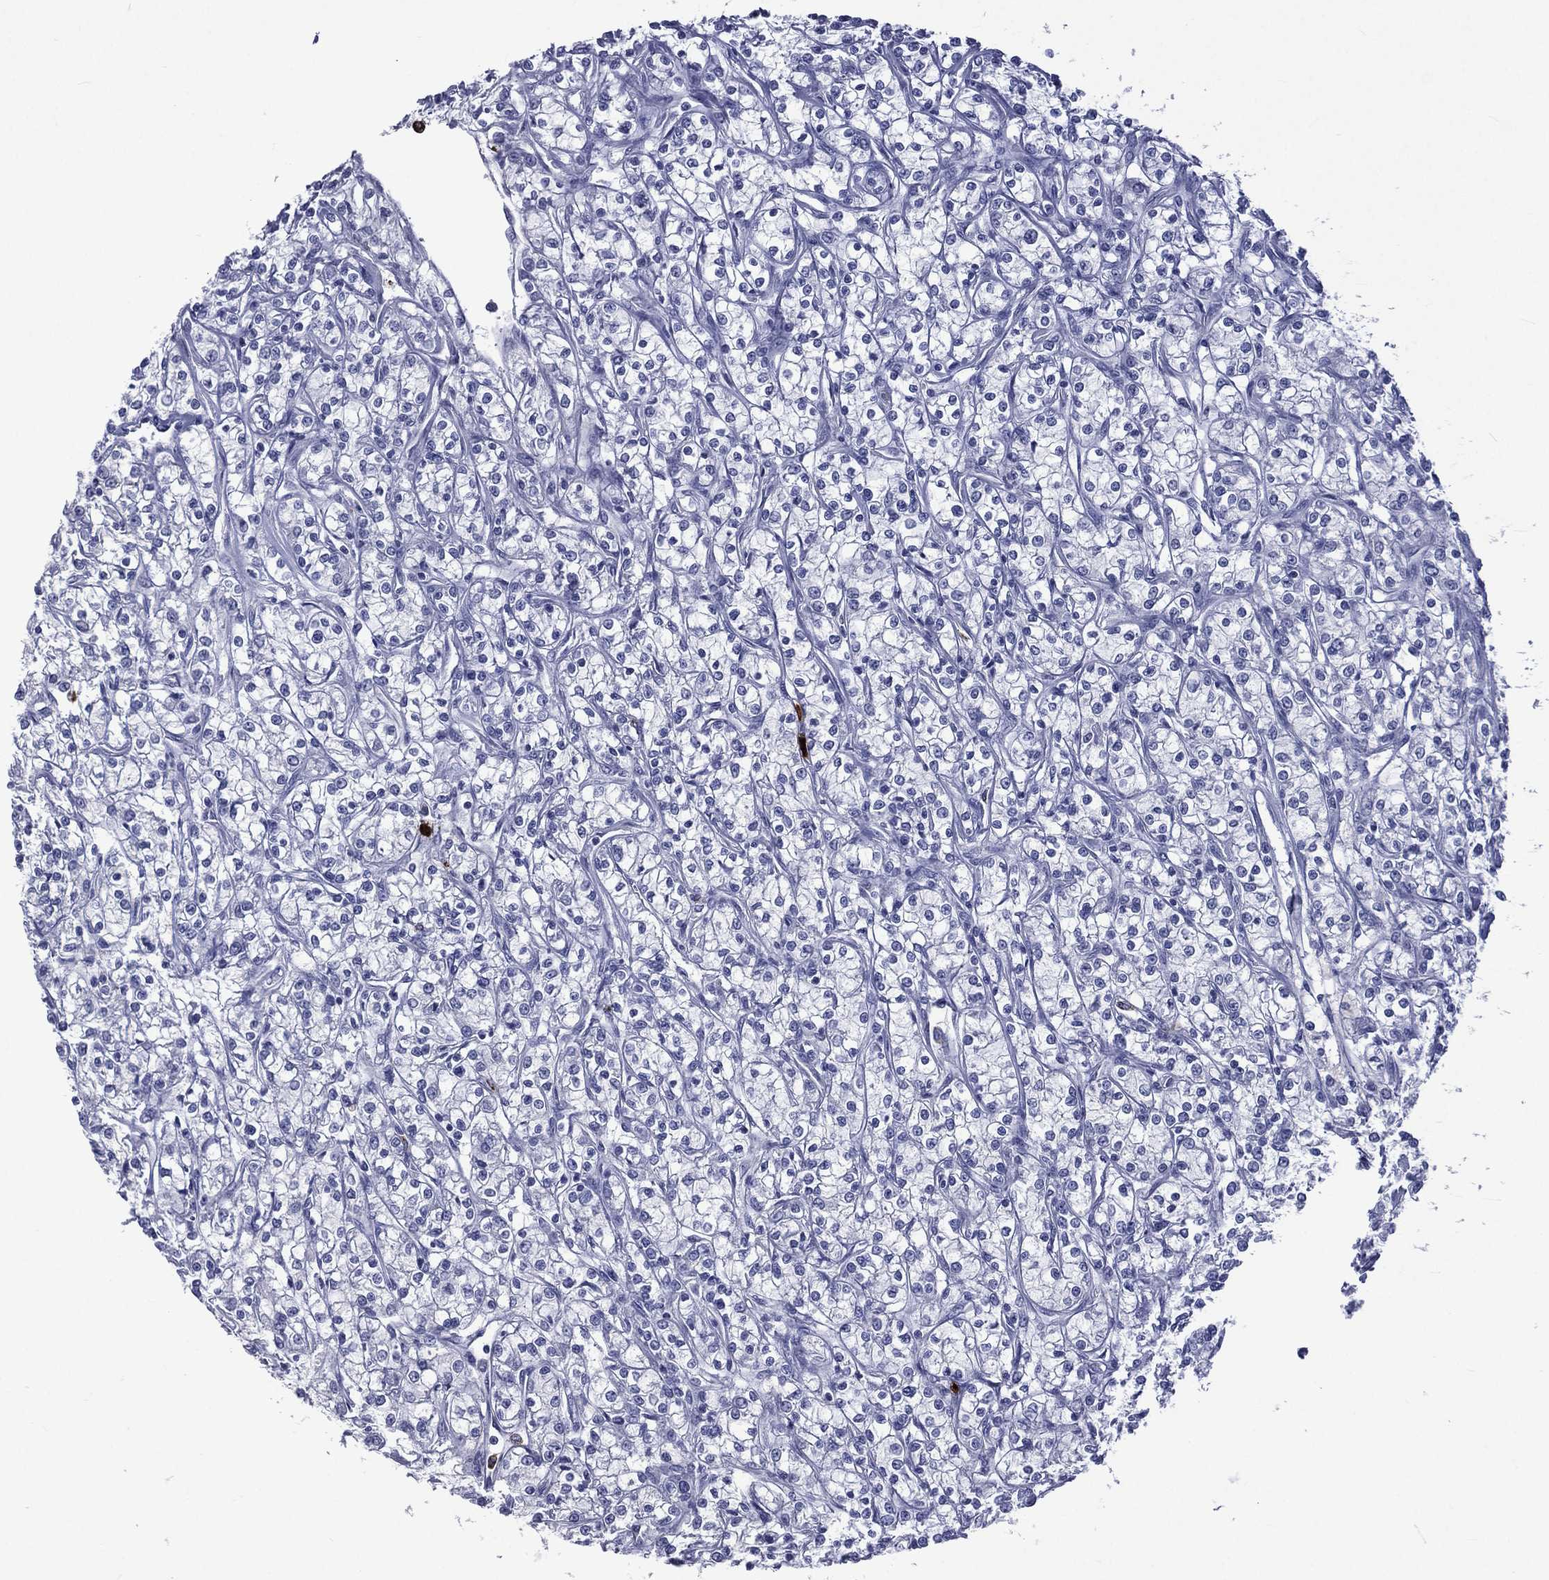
{"staining": {"intensity": "negative", "quantity": "none", "location": "none"}, "tissue": "renal cancer", "cell_type": "Tumor cells", "image_type": "cancer", "snomed": [{"axis": "morphology", "description": "Adenocarcinoma, NOS"}, {"axis": "topography", "description": "Kidney"}], "caption": "Tumor cells are negative for protein expression in human renal cancer.", "gene": "ELANE", "patient": {"sex": "female", "age": 59}}